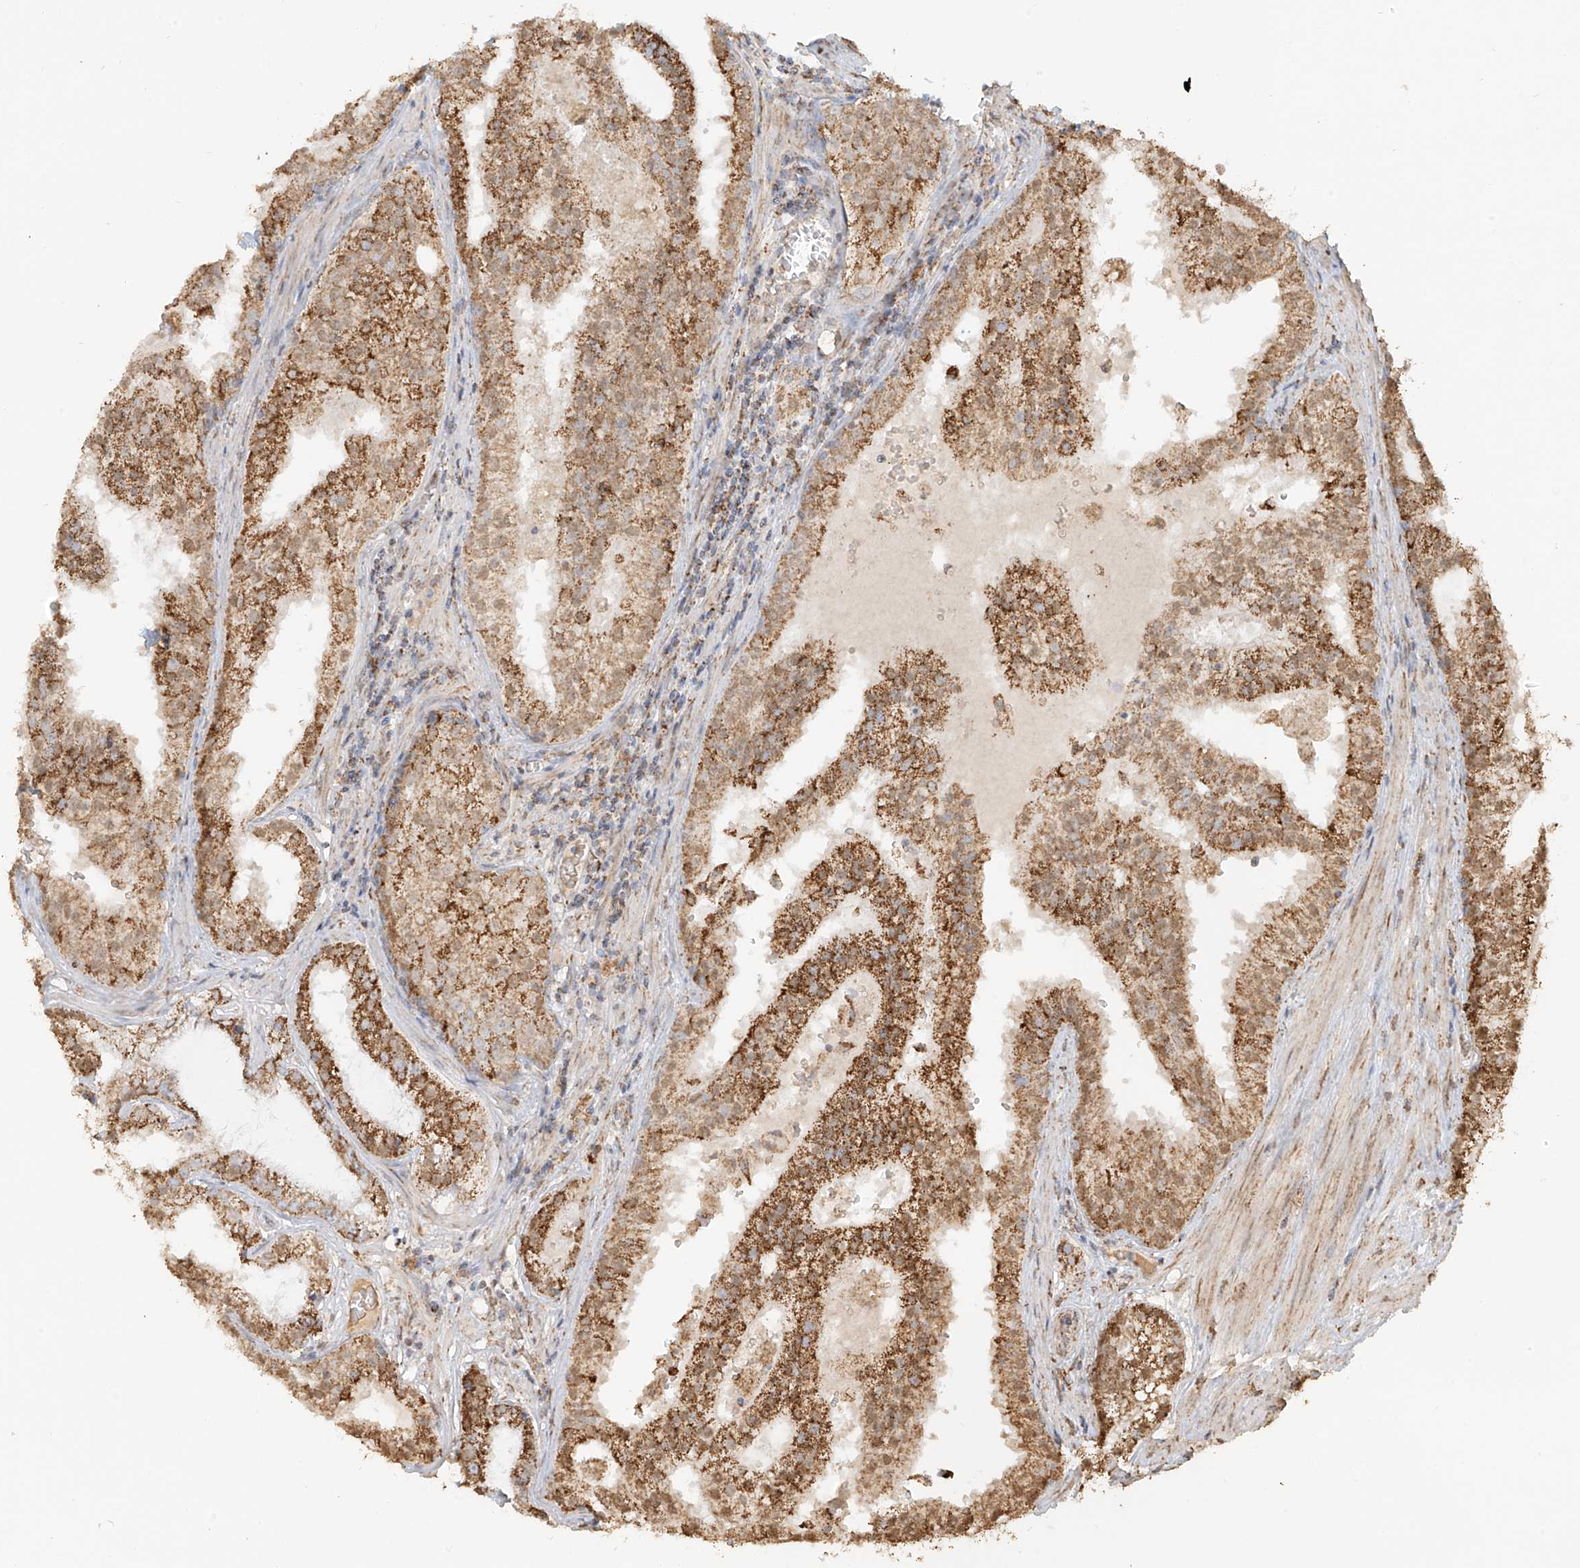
{"staining": {"intensity": "moderate", "quantity": ">75%", "location": "cytoplasmic/membranous"}, "tissue": "prostate cancer", "cell_type": "Tumor cells", "image_type": "cancer", "snomed": [{"axis": "morphology", "description": "Adenocarcinoma, High grade"}, {"axis": "topography", "description": "Prostate"}], "caption": "Immunohistochemistry histopathology image of human high-grade adenocarcinoma (prostate) stained for a protein (brown), which exhibits medium levels of moderate cytoplasmic/membranous expression in about >75% of tumor cells.", "gene": "MIPEP", "patient": {"sex": "male", "age": 68}}